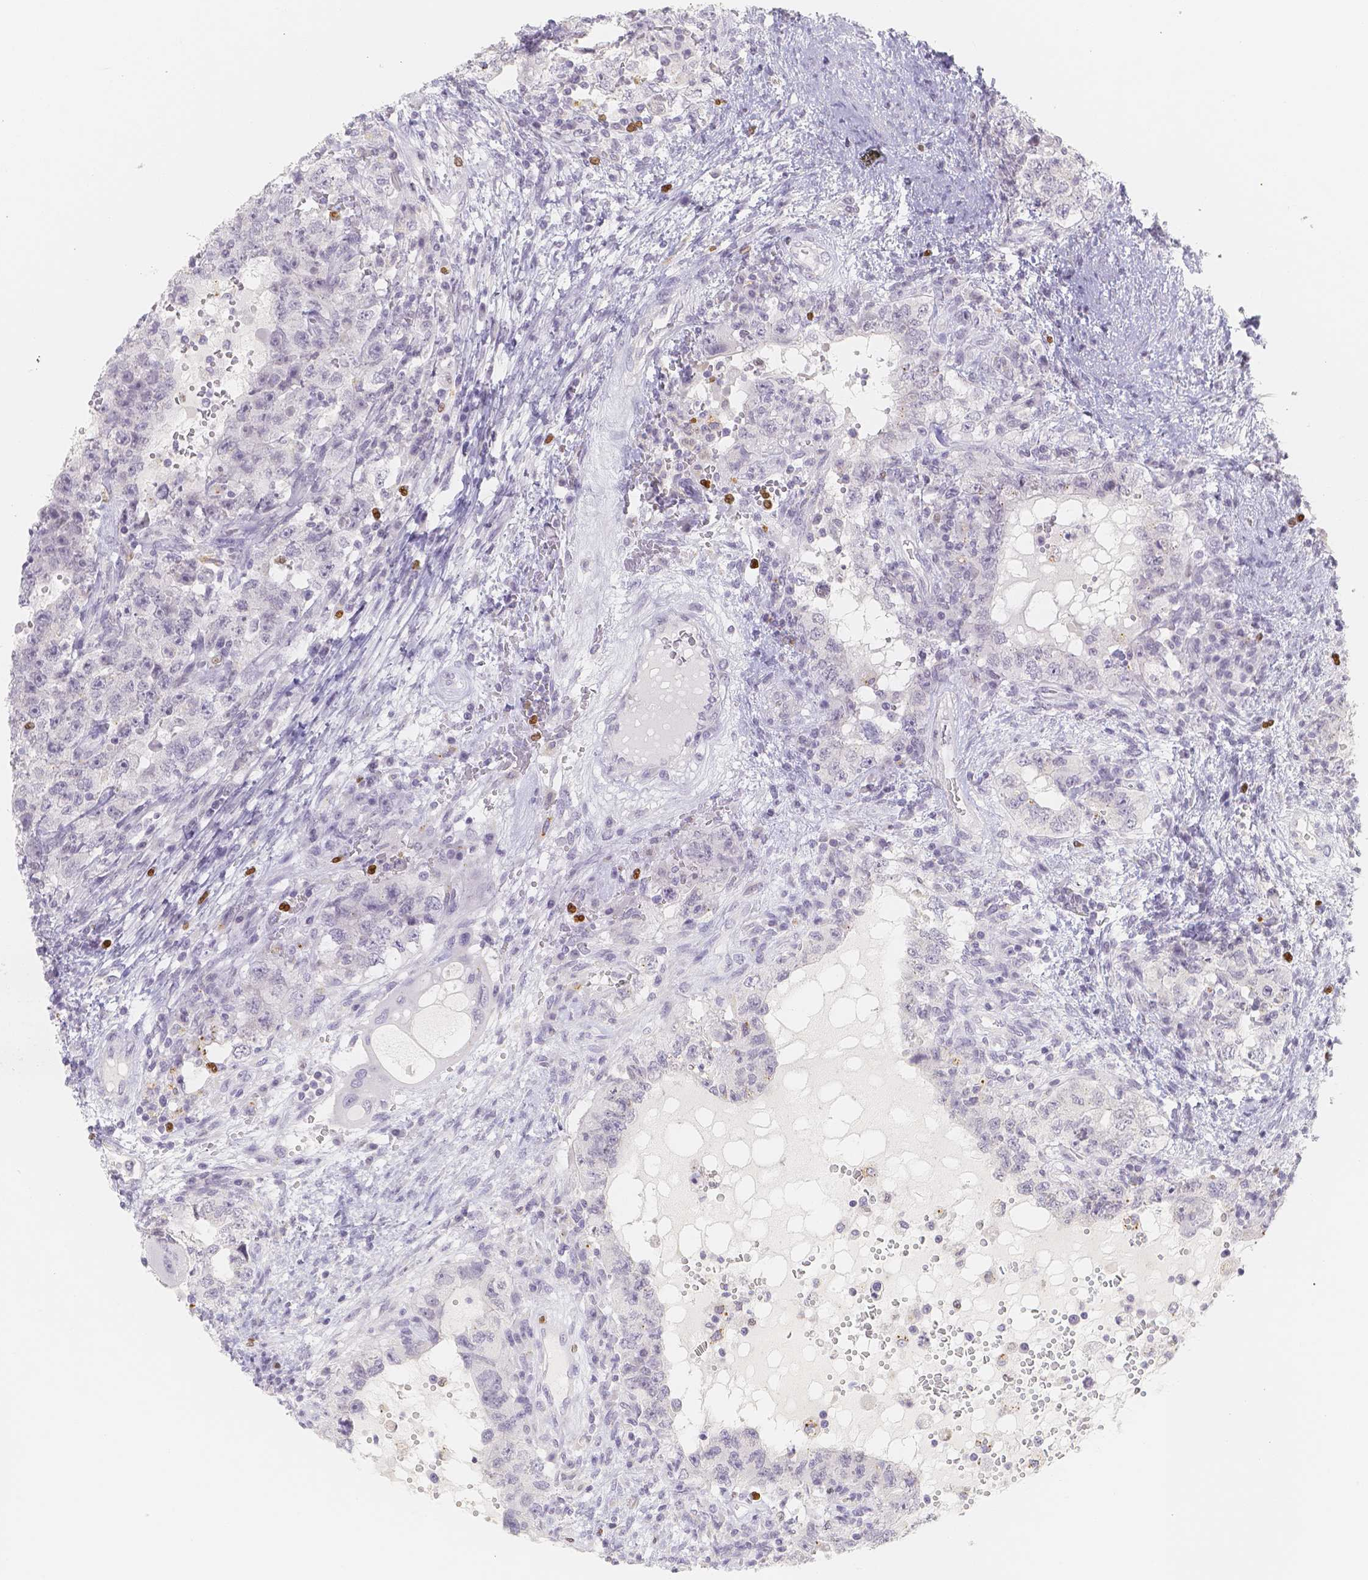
{"staining": {"intensity": "negative", "quantity": "none", "location": "none"}, "tissue": "testis cancer", "cell_type": "Tumor cells", "image_type": "cancer", "snomed": [{"axis": "morphology", "description": "Carcinoma, Embryonal, NOS"}, {"axis": "topography", "description": "Testis"}], "caption": "Immunohistochemistry of embryonal carcinoma (testis) demonstrates no staining in tumor cells.", "gene": "PADI4", "patient": {"sex": "male", "age": 26}}